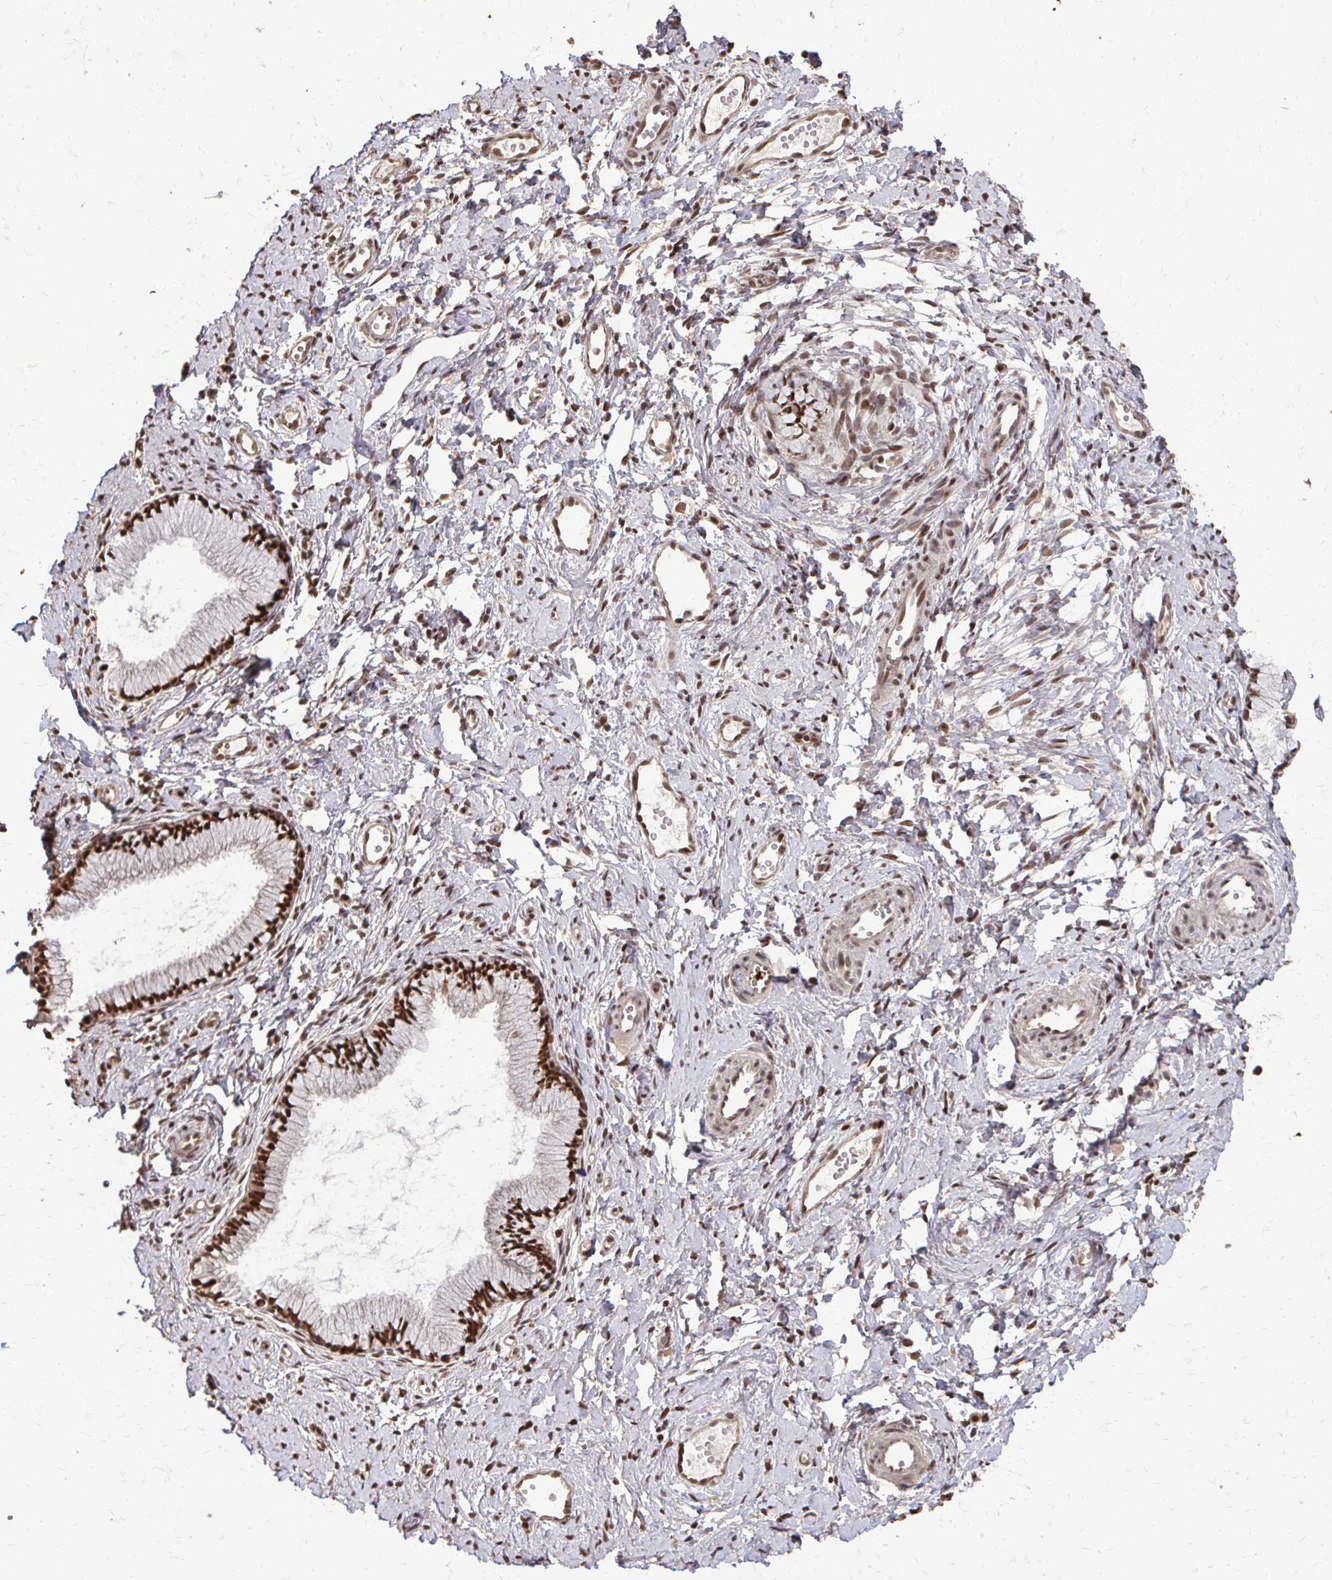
{"staining": {"intensity": "strong", "quantity": ">75%", "location": "nuclear"}, "tissue": "cervix", "cell_type": "Glandular cells", "image_type": "normal", "snomed": [{"axis": "morphology", "description": "Normal tissue, NOS"}, {"axis": "topography", "description": "Cervix"}], "caption": "Cervix stained with IHC exhibits strong nuclear staining in about >75% of glandular cells. (brown staining indicates protein expression, while blue staining denotes nuclei).", "gene": "SS18", "patient": {"sex": "female", "age": 40}}